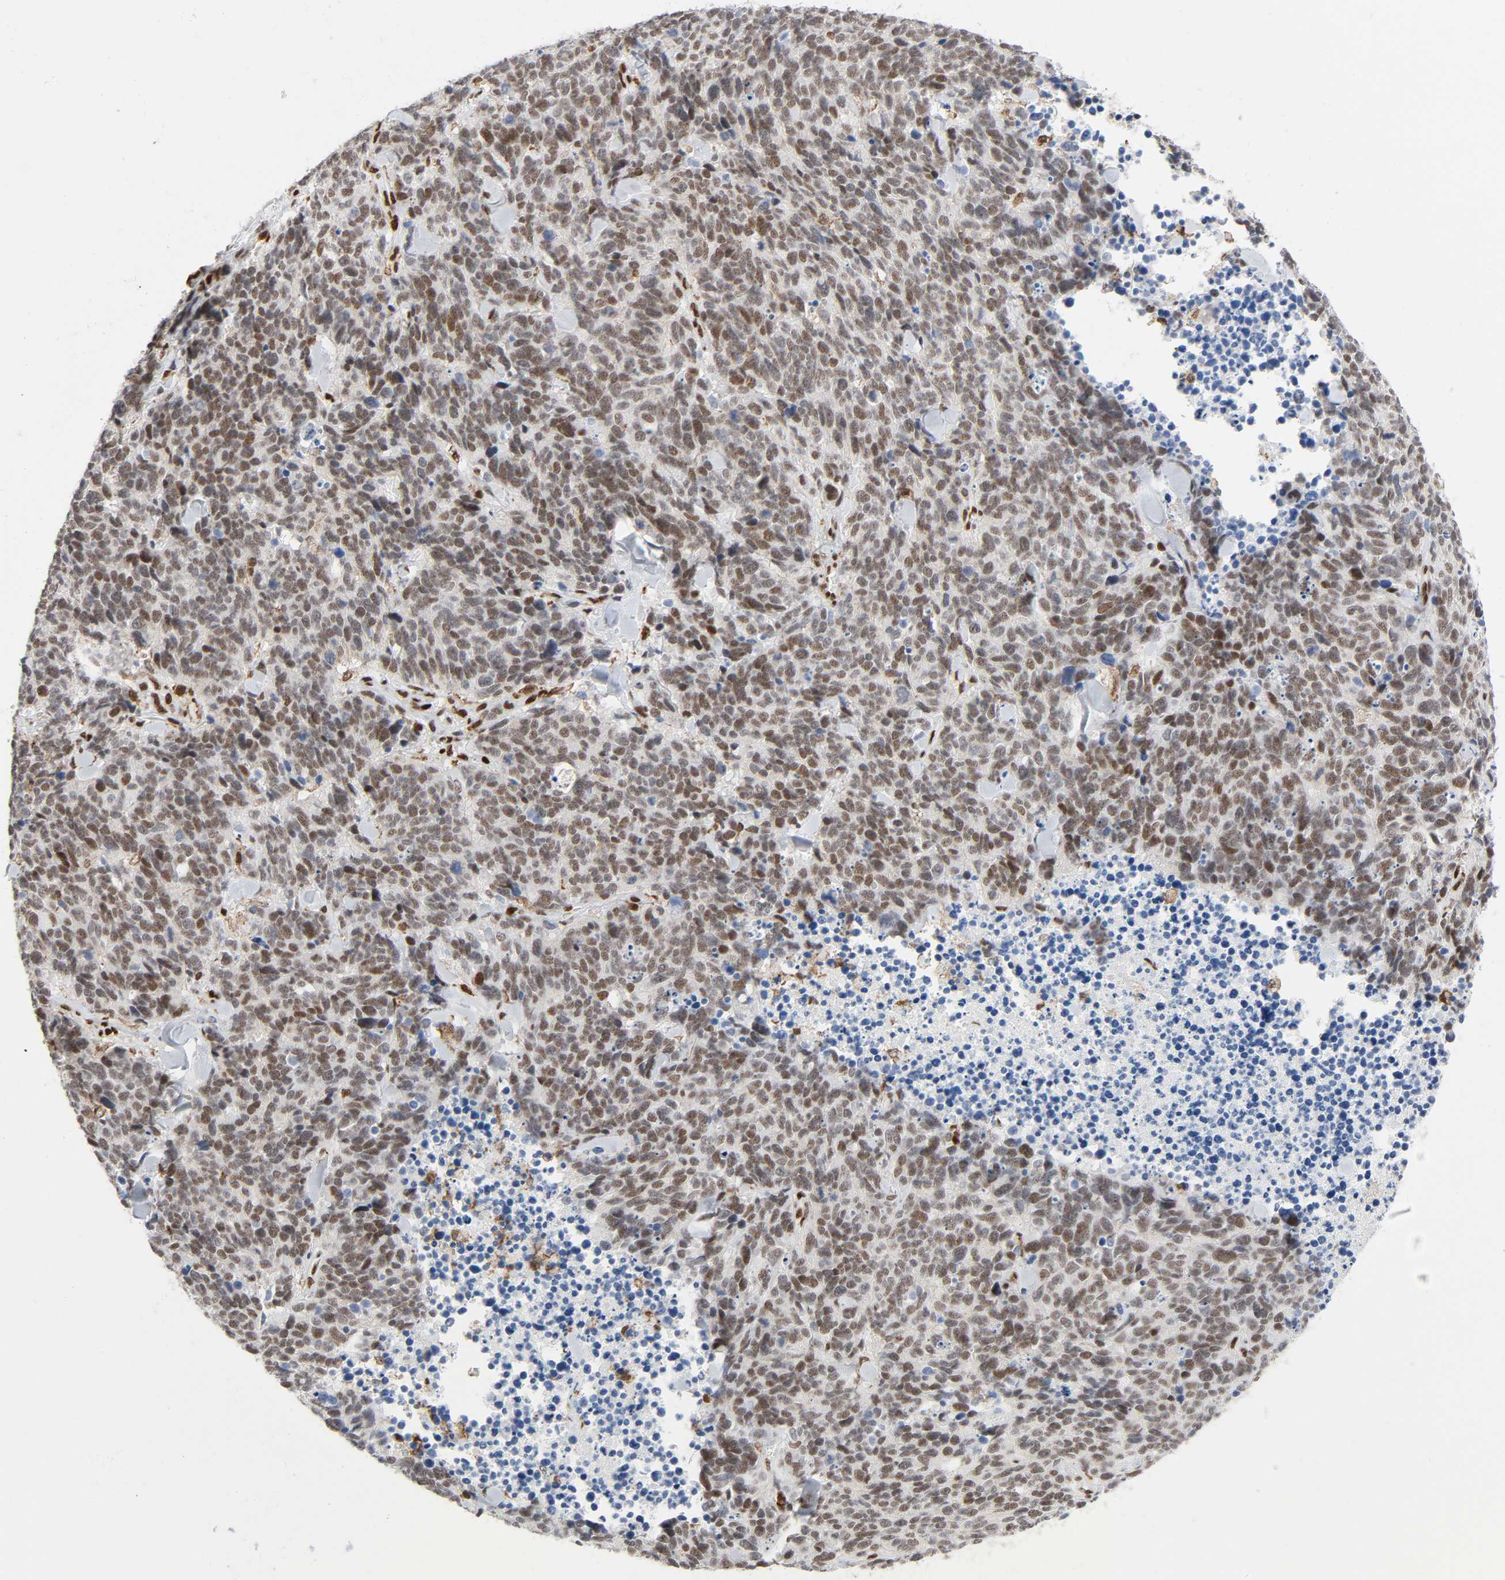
{"staining": {"intensity": "moderate", "quantity": ">75%", "location": "nuclear"}, "tissue": "lung cancer", "cell_type": "Tumor cells", "image_type": "cancer", "snomed": [{"axis": "morphology", "description": "Neoplasm, malignant, NOS"}, {"axis": "topography", "description": "Lung"}], "caption": "The immunohistochemical stain highlights moderate nuclear positivity in tumor cells of lung cancer (neoplasm (malignant)) tissue.", "gene": "WAS", "patient": {"sex": "female", "age": 58}}